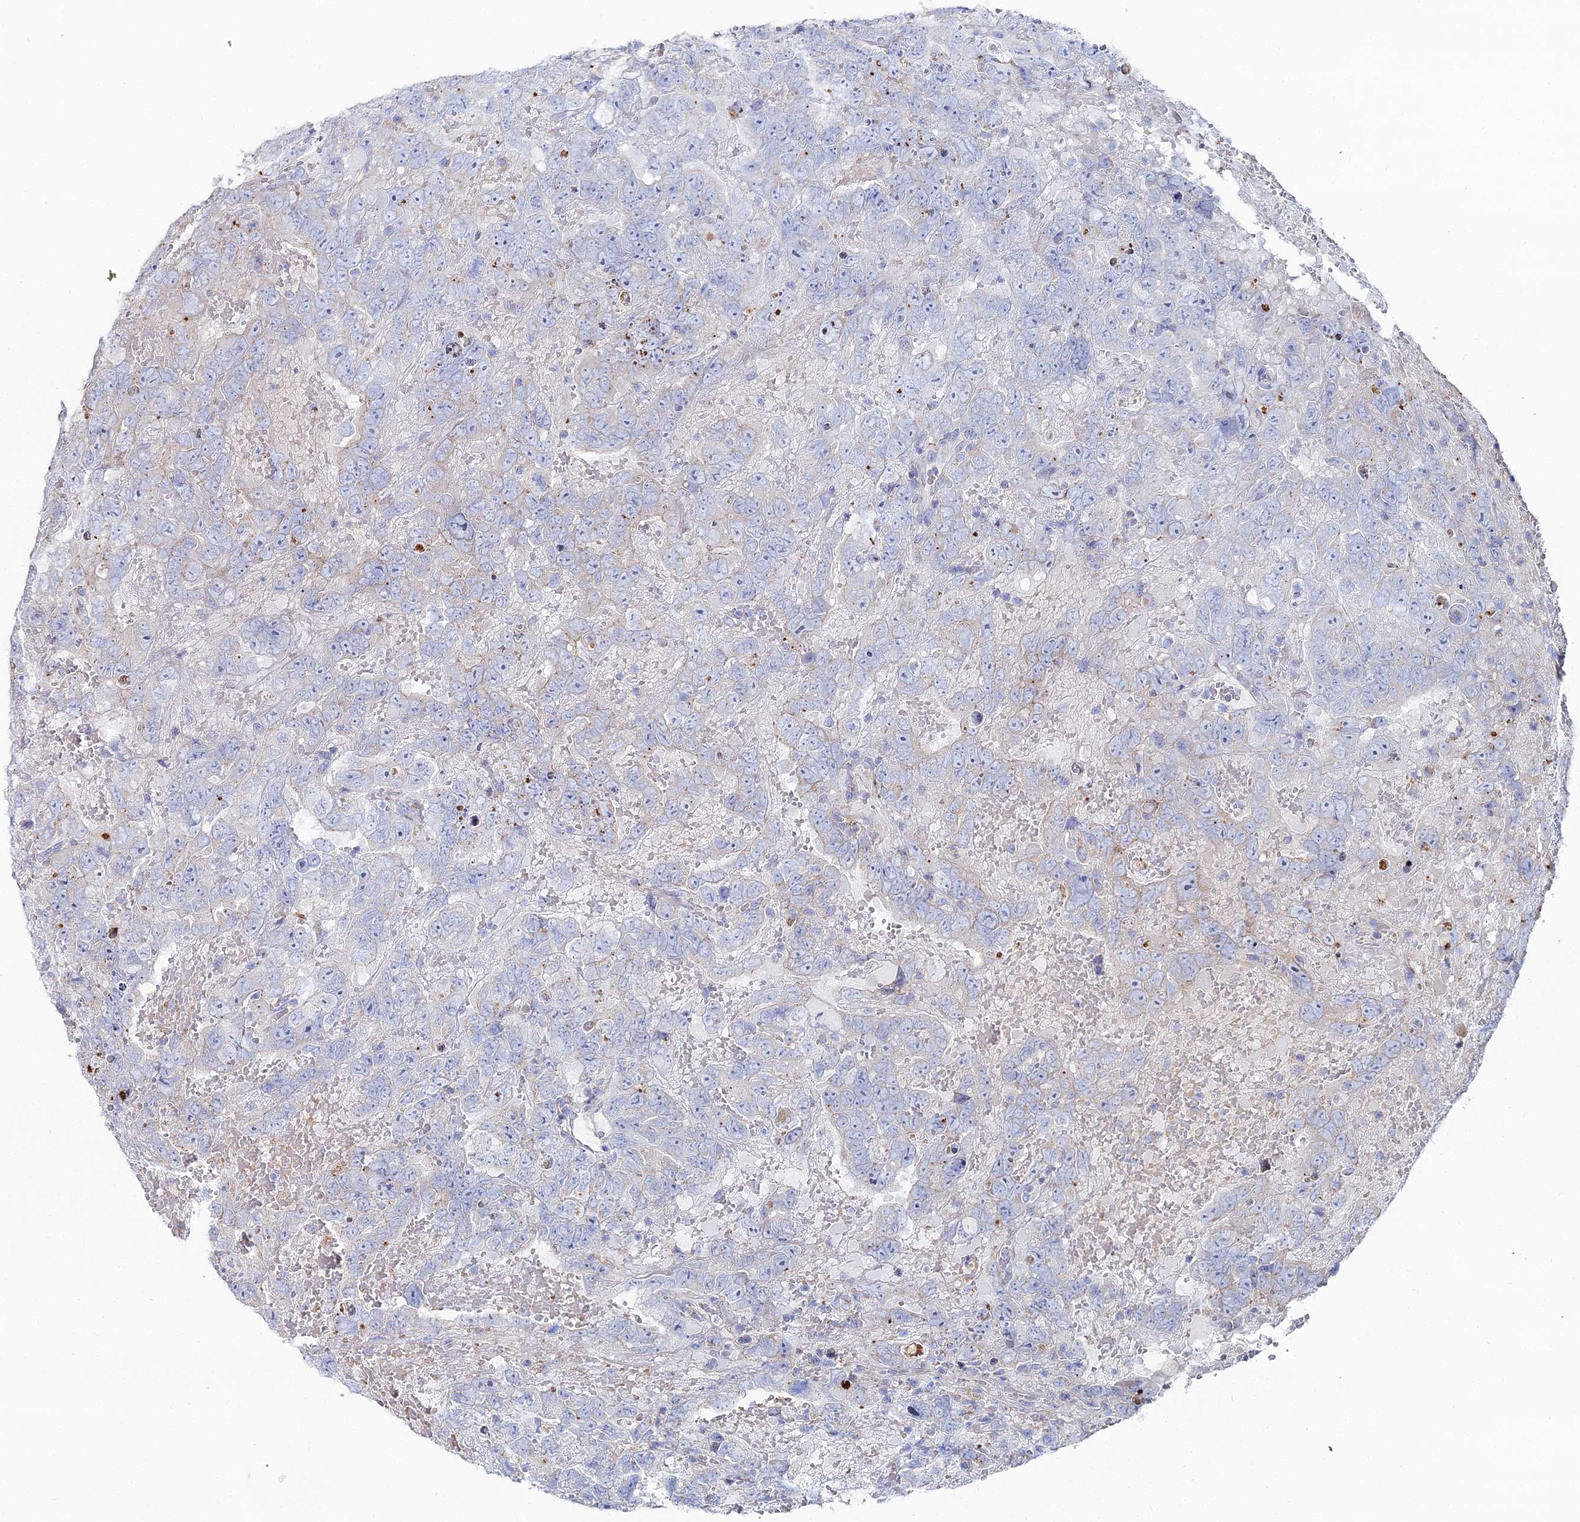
{"staining": {"intensity": "negative", "quantity": "none", "location": "none"}, "tissue": "testis cancer", "cell_type": "Tumor cells", "image_type": "cancer", "snomed": [{"axis": "morphology", "description": "Carcinoma, Embryonal, NOS"}, {"axis": "topography", "description": "Testis"}], "caption": "Human testis cancer (embryonal carcinoma) stained for a protein using immunohistochemistry shows no expression in tumor cells.", "gene": "MPC1", "patient": {"sex": "male", "age": 45}}